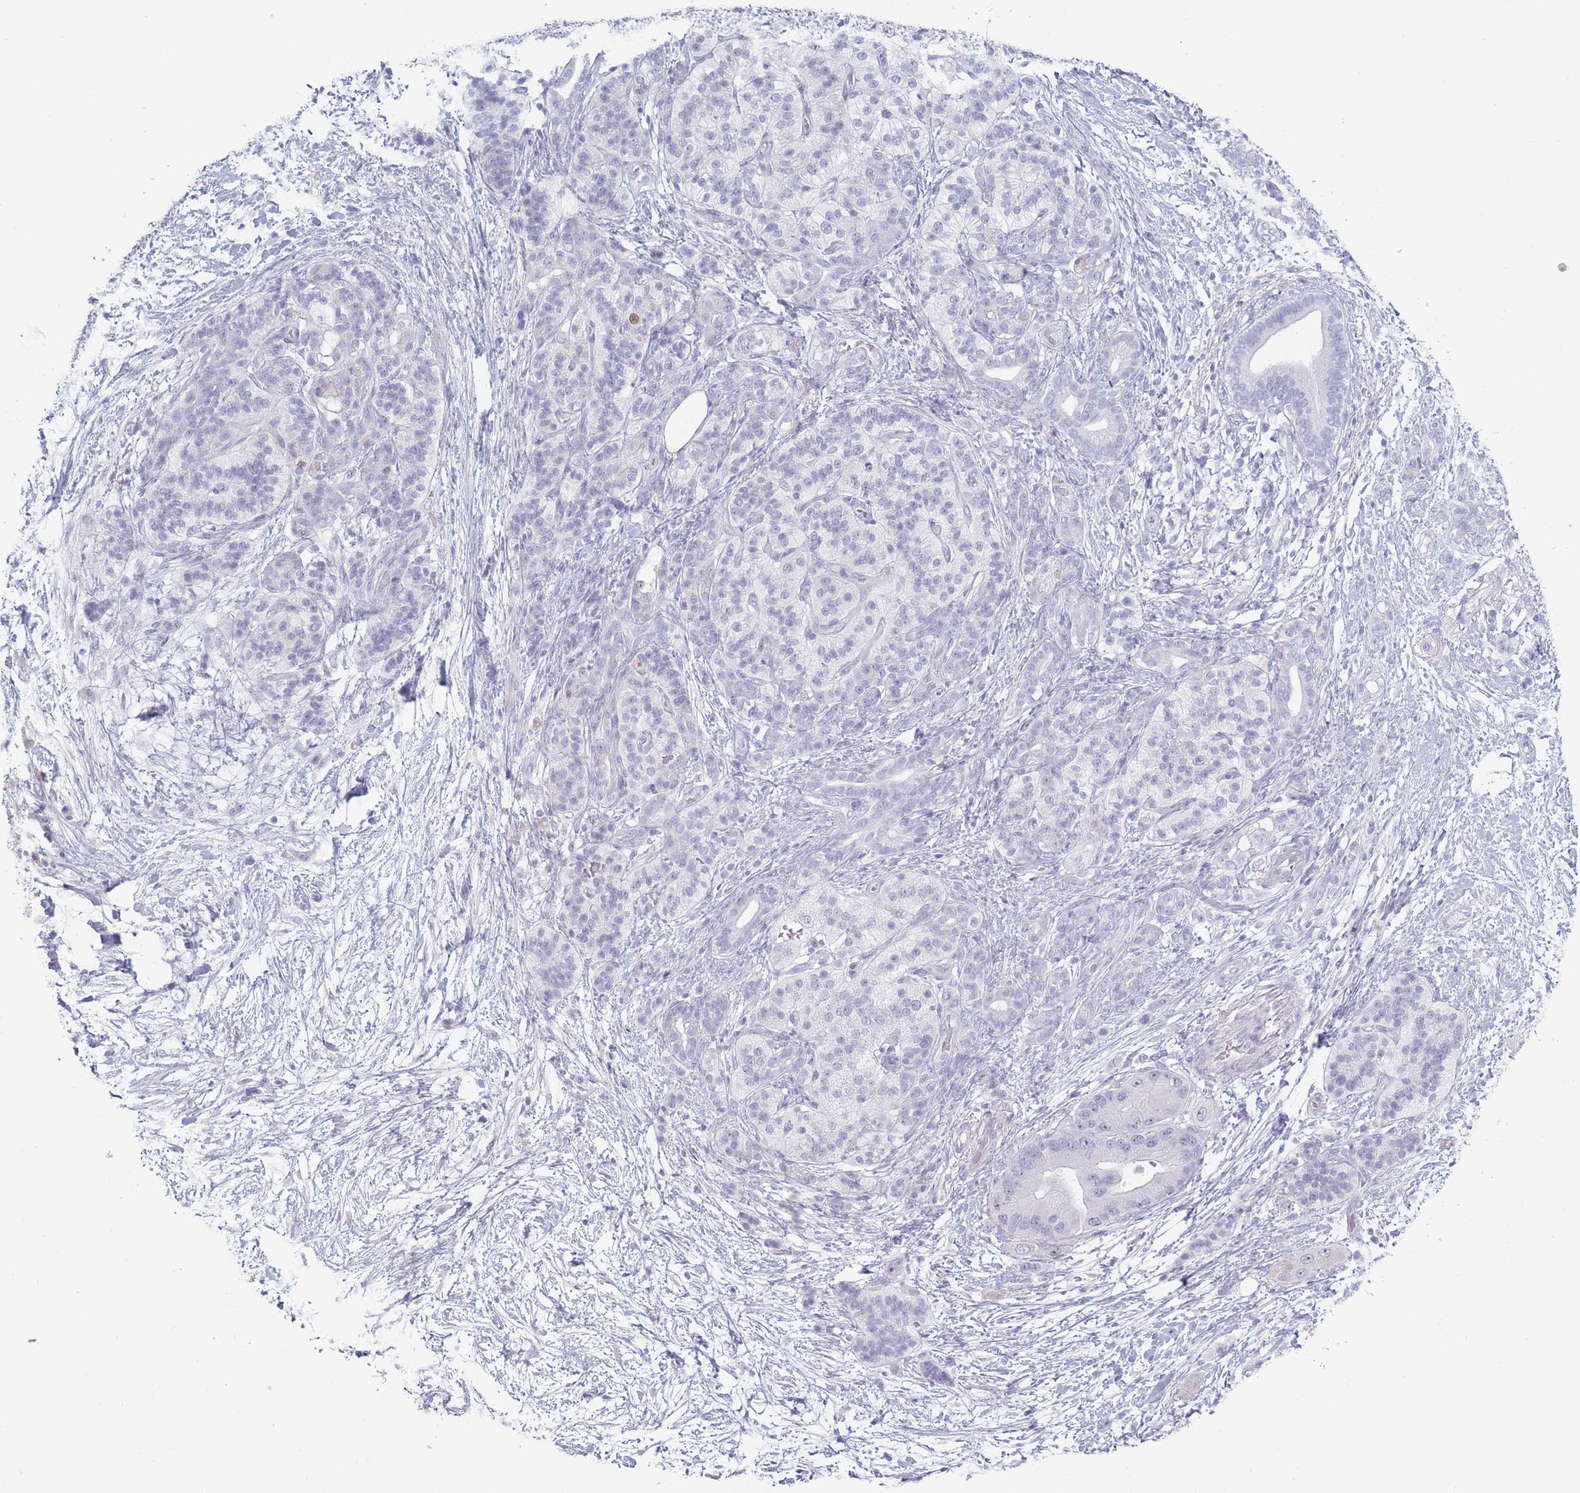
{"staining": {"intensity": "negative", "quantity": "none", "location": "none"}, "tissue": "pancreatic cancer", "cell_type": "Tumor cells", "image_type": "cancer", "snomed": [{"axis": "morphology", "description": "Adenocarcinoma, NOS"}, {"axis": "topography", "description": "Pancreas"}], "caption": "Adenocarcinoma (pancreatic) was stained to show a protein in brown. There is no significant staining in tumor cells.", "gene": "ROS1", "patient": {"sex": "male", "age": 57}}